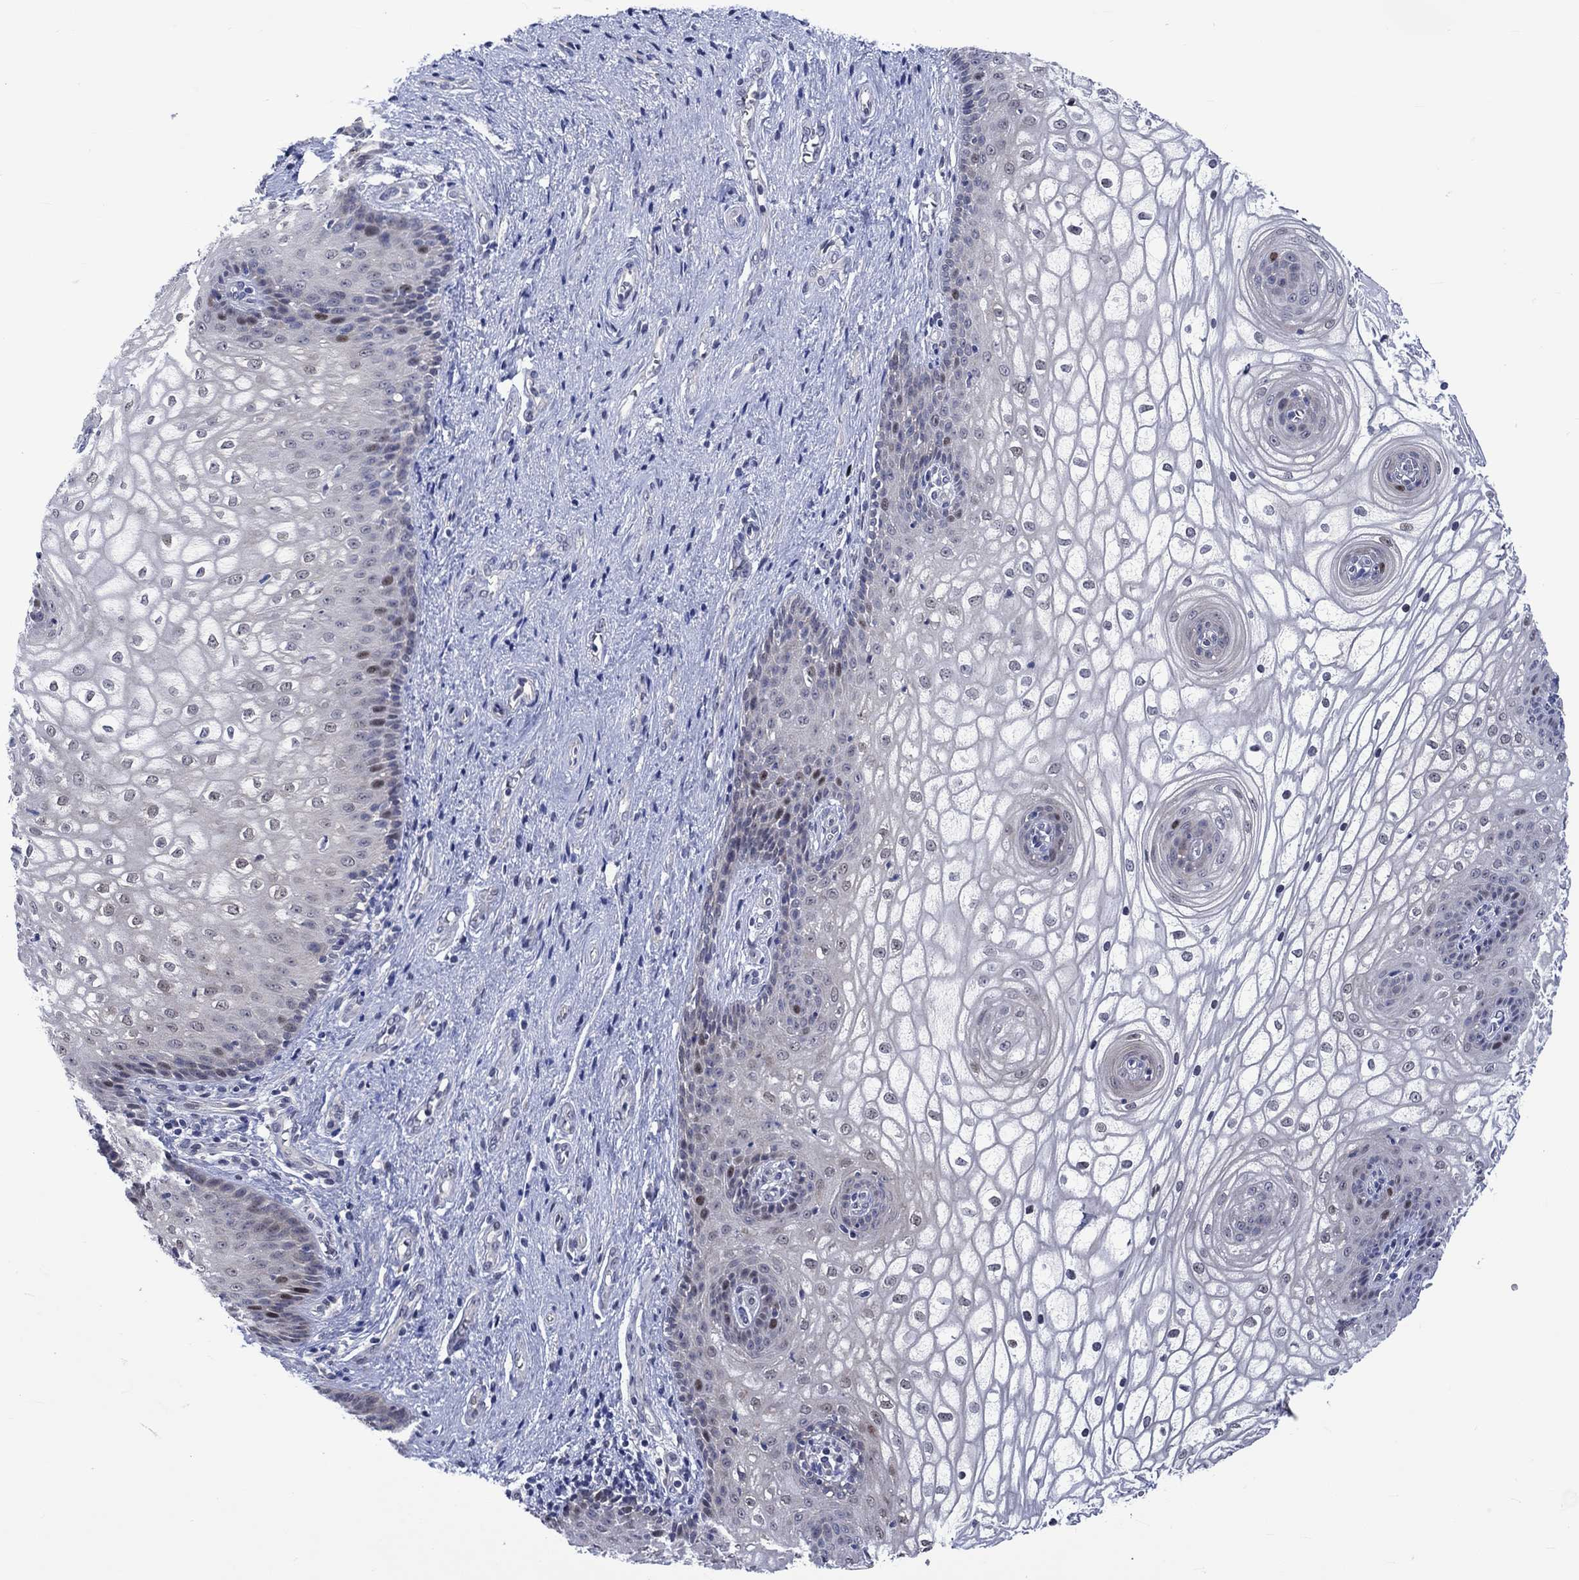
{"staining": {"intensity": "moderate", "quantity": "<25%", "location": "nuclear"}, "tissue": "vagina", "cell_type": "Squamous epithelial cells", "image_type": "normal", "snomed": [{"axis": "morphology", "description": "Normal tissue, NOS"}, {"axis": "topography", "description": "Vagina"}], "caption": "Human vagina stained for a protein (brown) exhibits moderate nuclear positive expression in about <25% of squamous epithelial cells.", "gene": "E2F8", "patient": {"sex": "female", "age": 34}}